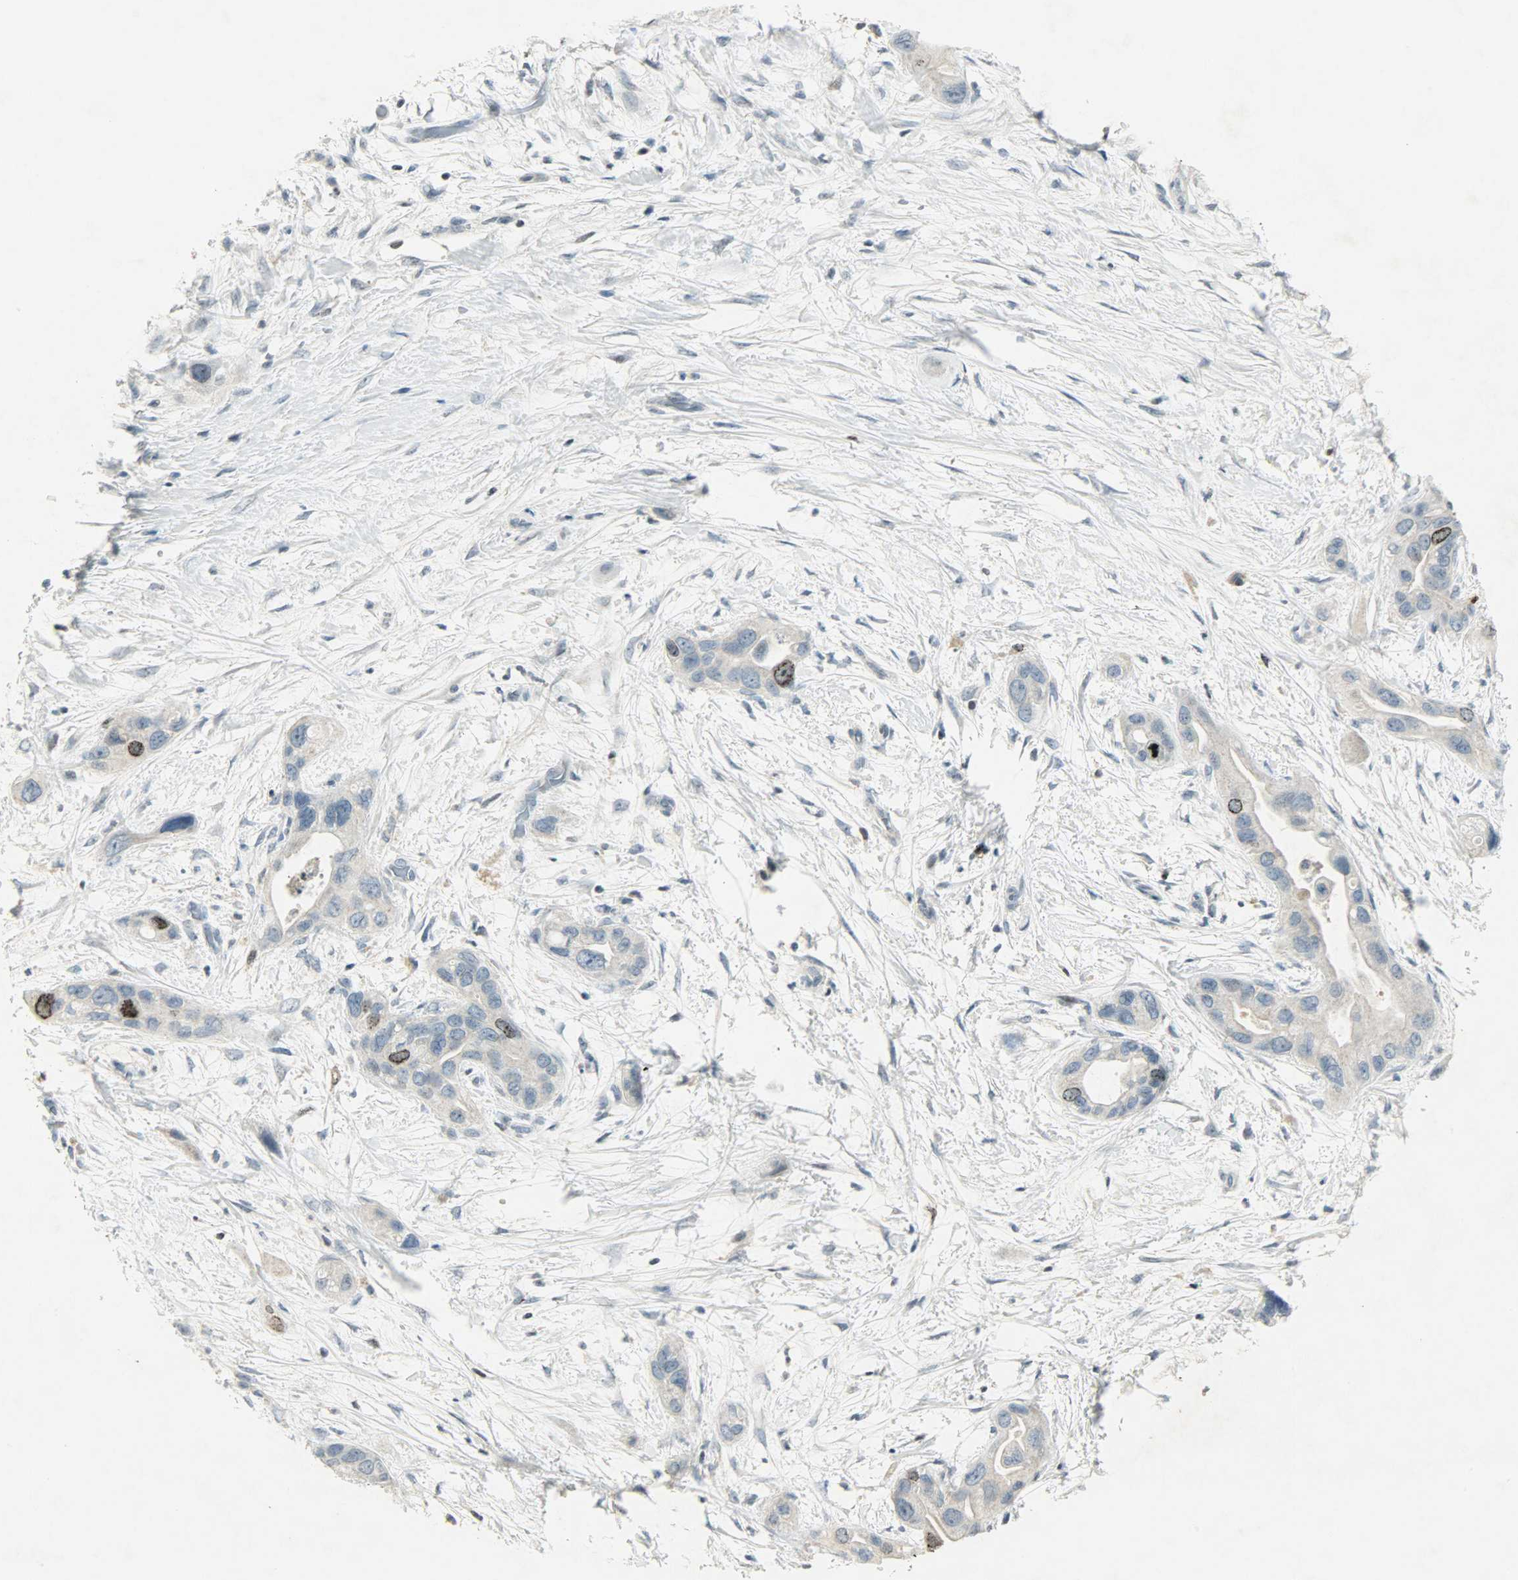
{"staining": {"intensity": "strong", "quantity": "<25%", "location": "nuclear"}, "tissue": "pancreatic cancer", "cell_type": "Tumor cells", "image_type": "cancer", "snomed": [{"axis": "morphology", "description": "Adenocarcinoma, NOS"}, {"axis": "topography", "description": "Pancreas"}], "caption": "Pancreatic cancer (adenocarcinoma) was stained to show a protein in brown. There is medium levels of strong nuclear expression in about <25% of tumor cells.", "gene": "AURKB", "patient": {"sex": "female", "age": 77}}